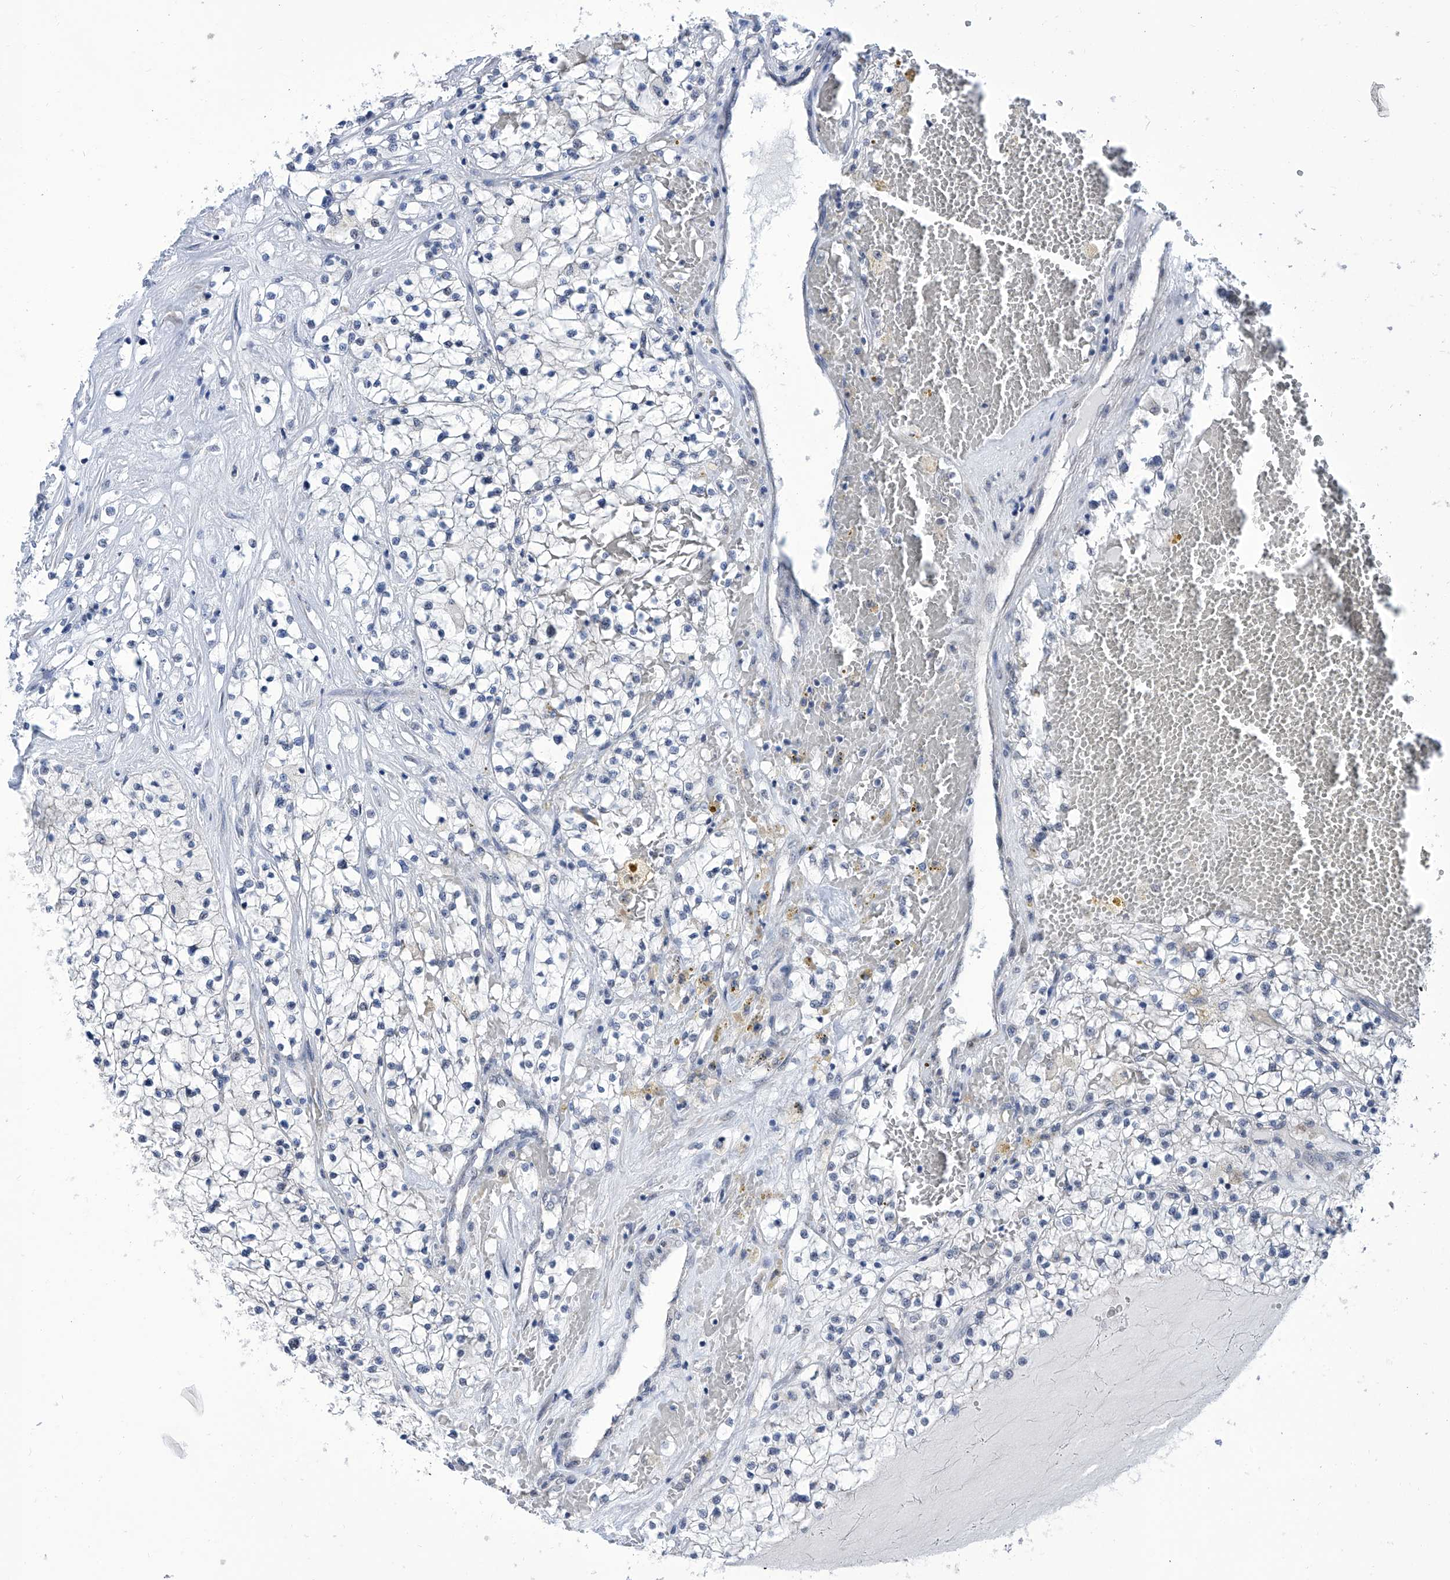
{"staining": {"intensity": "negative", "quantity": "none", "location": "none"}, "tissue": "renal cancer", "cell_type": "Tumor cells", "image_type": "cancer", "snomed": [{"axis": "morphology", "description": "Normal tissue, NOS"}, {"axis": "morphology", "description": "Adenocarcinoma, NOS"}, {"axis": "topography", "description": "Kidney"}], "caption": "Immunohistochemical staining of adenocarcinoma (renal) exhibits no significant staining in tumor cells.", "gene": "SART1", "patient": {"sex": "male", "age": 68}}